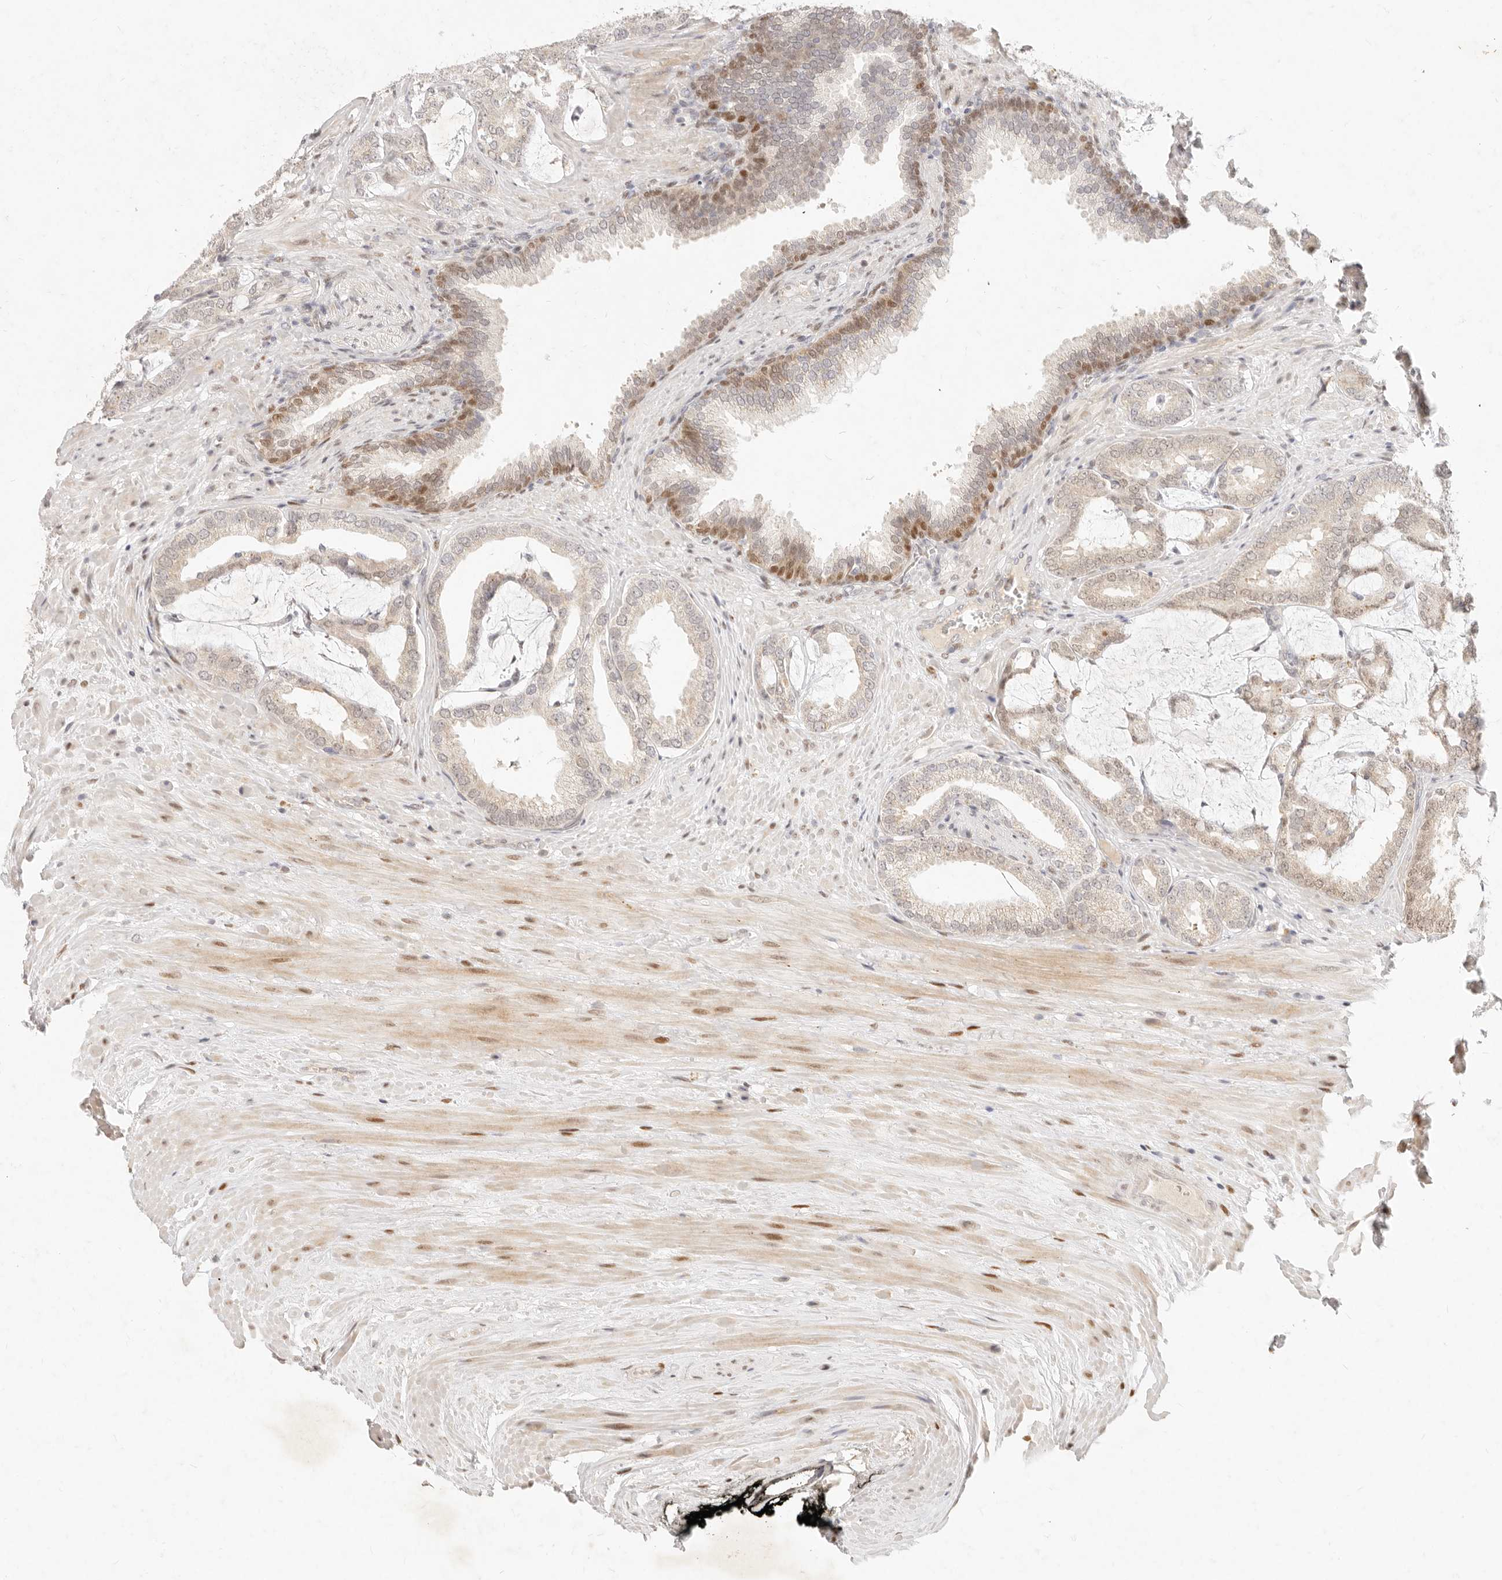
{"staining": {"intensity": "weak", "quantity": "25%-75%", "location": "cytoplasmic/membranous,nuclear"}, "tissue": "prostate cancer", "cell_type": "Tumor cells", "image_type": "cancer", "snomed": [{"axis": "morphology", "description": "Adenocarcinoma, Low grade"}, {"axis": "topography", "description": "Prostate"}], "caption": "Immunohistochemical staining of human prostate adenocarcinoma (low-grade) demonstrates low levels of weak cytoplasmic/membranous and nuclear expression in approximately 25%-75% of tumor cells. (brown staining indicates protein expression, while blue staining denotes nuclei).", "gene": "ASCL3", "patient": {"sex": "male", "age": 71}}